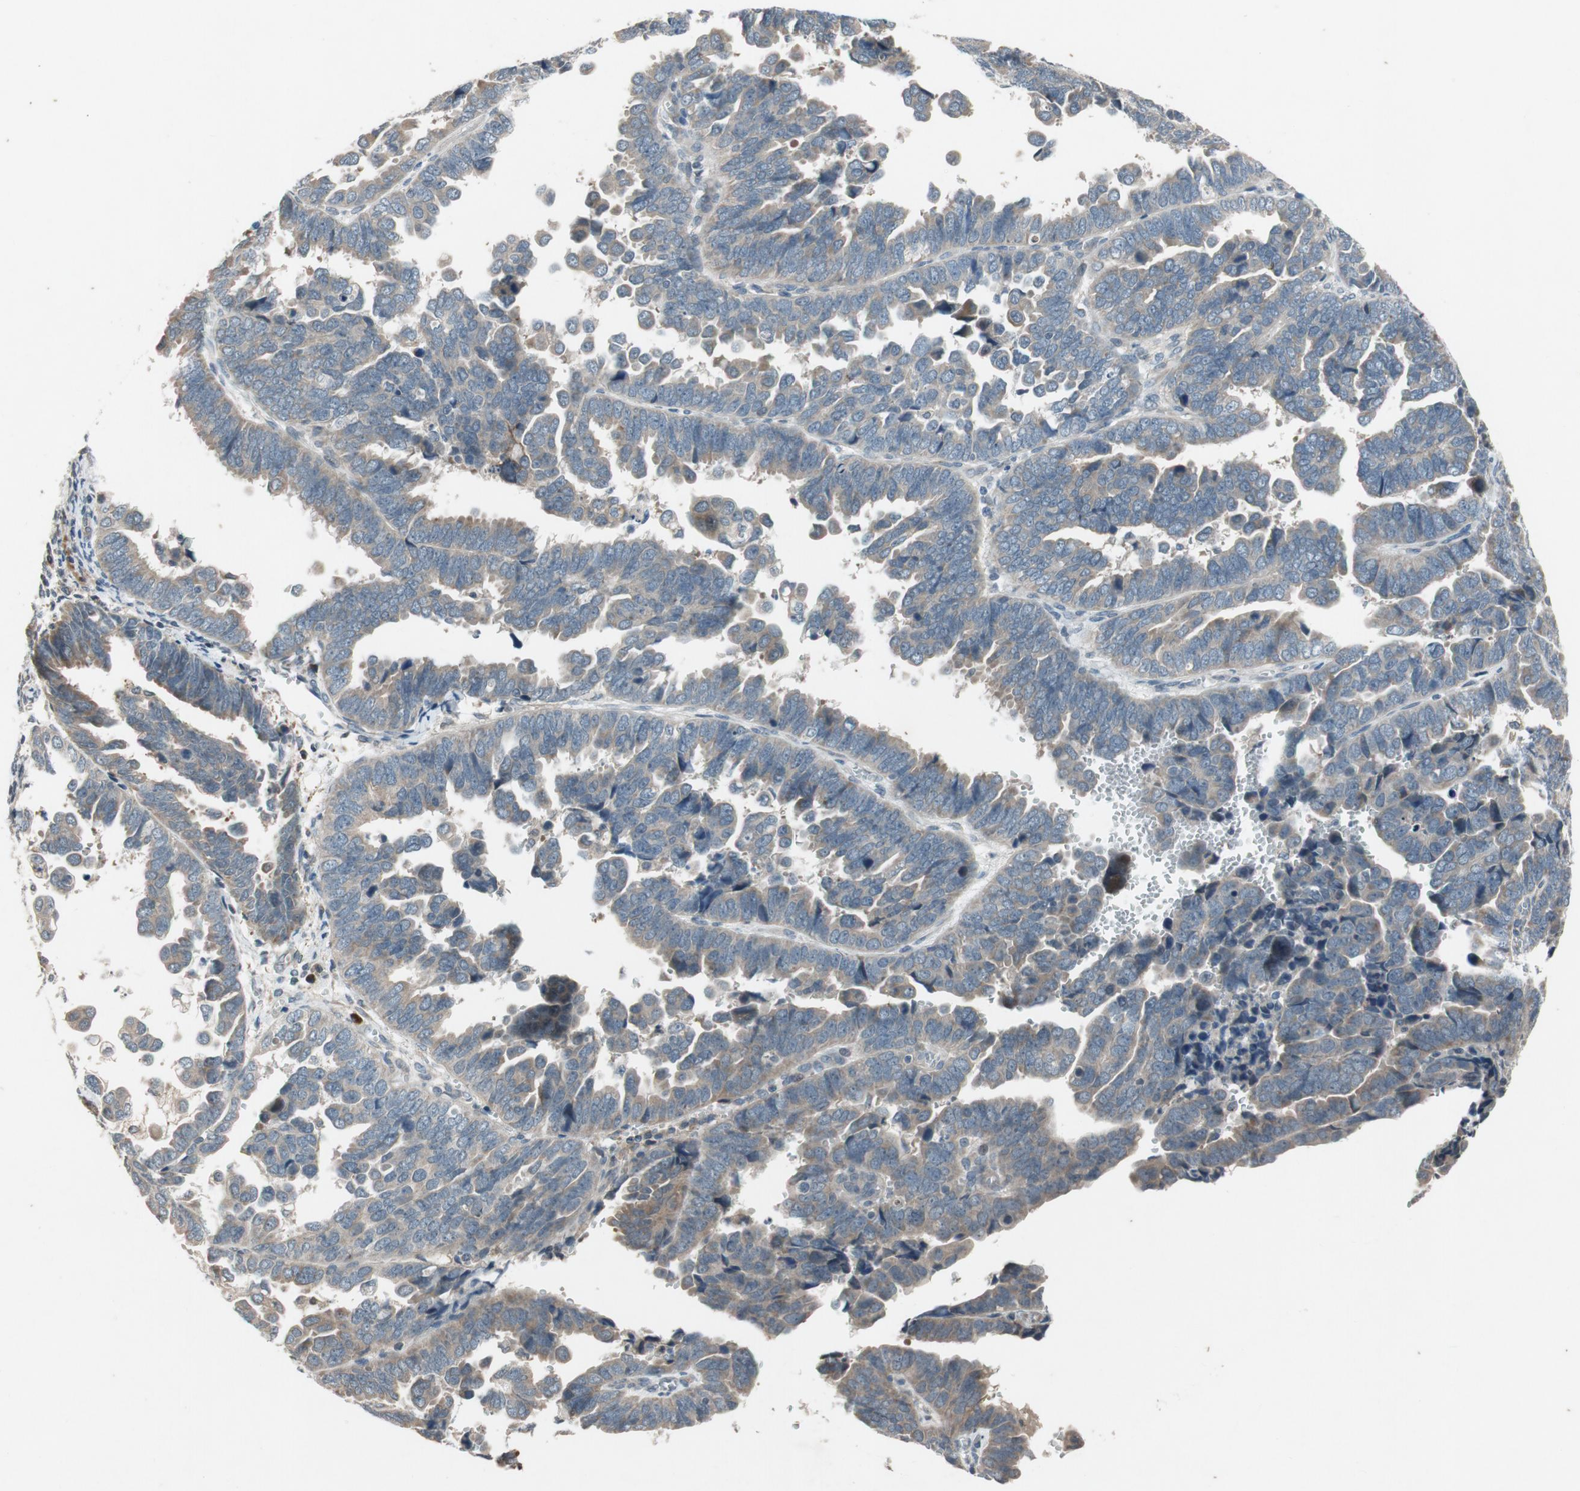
{"staining": {"intensity": "moderate", "quantity": ">75%", "location": "cytoplasmic/membranous"}, "tissue": "endometrial cancer", "cell_type": "Tumor cells", "image_type": "cancer", "snomed": [{"axis": "morphology", "description": "Adenocarcinoma, NOS"}, {"axis": "topography", "description": "Endometrium"}], "caption": "Immunohistochemical staining of human endometrial cancer (adenocarcinoma) exhibits medium levels of moderate cytoplasmic/membranous staining in about >75% of tumor cells. (DAB (3,3'-diaminobenzidine) IHC with brightfield microscopy, high magnification).", "gene": "ATP2C1", "patient": {"sex": "female", "age": 75}}